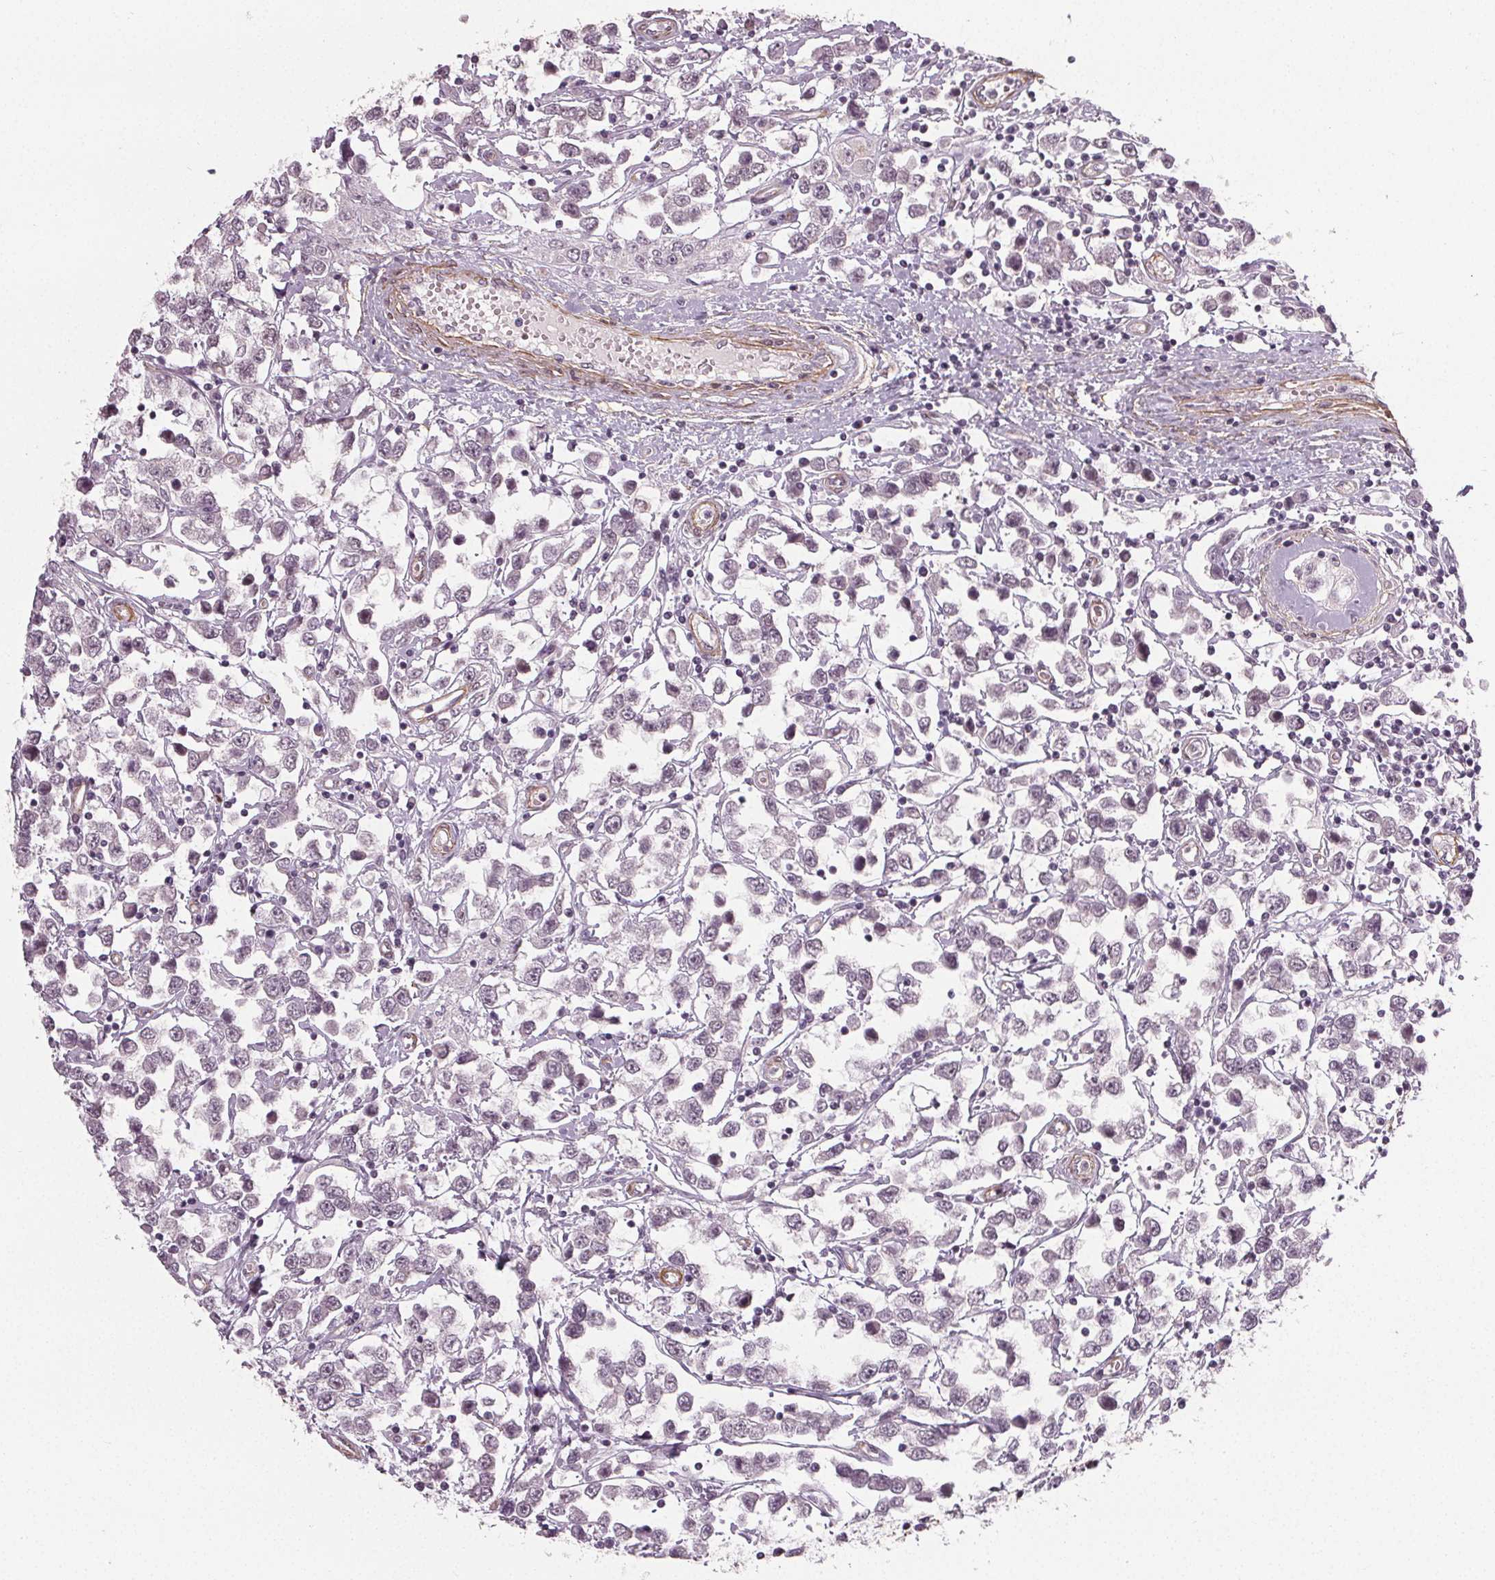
{"staining": {"intensity": "weak", "quantity": "25%-75%", "location": "nuclear"}, "tissue": "testis cancer", "cell_type": "Tumor cells", "image_type": "cancer", "snomed": [{"axis": "morphology", "description": "Seminoma, NOS"}, {"axis": "topography", "description": "Testis"}], "caption": "About 25%-75% of tumor cells in testis cancer (seminoma) demonstrate weak nuclear protein expression as visualized by brown immunohistochemical staining.", "gene": "PKP1", "patient": {"sex": "male", "age": 34}}